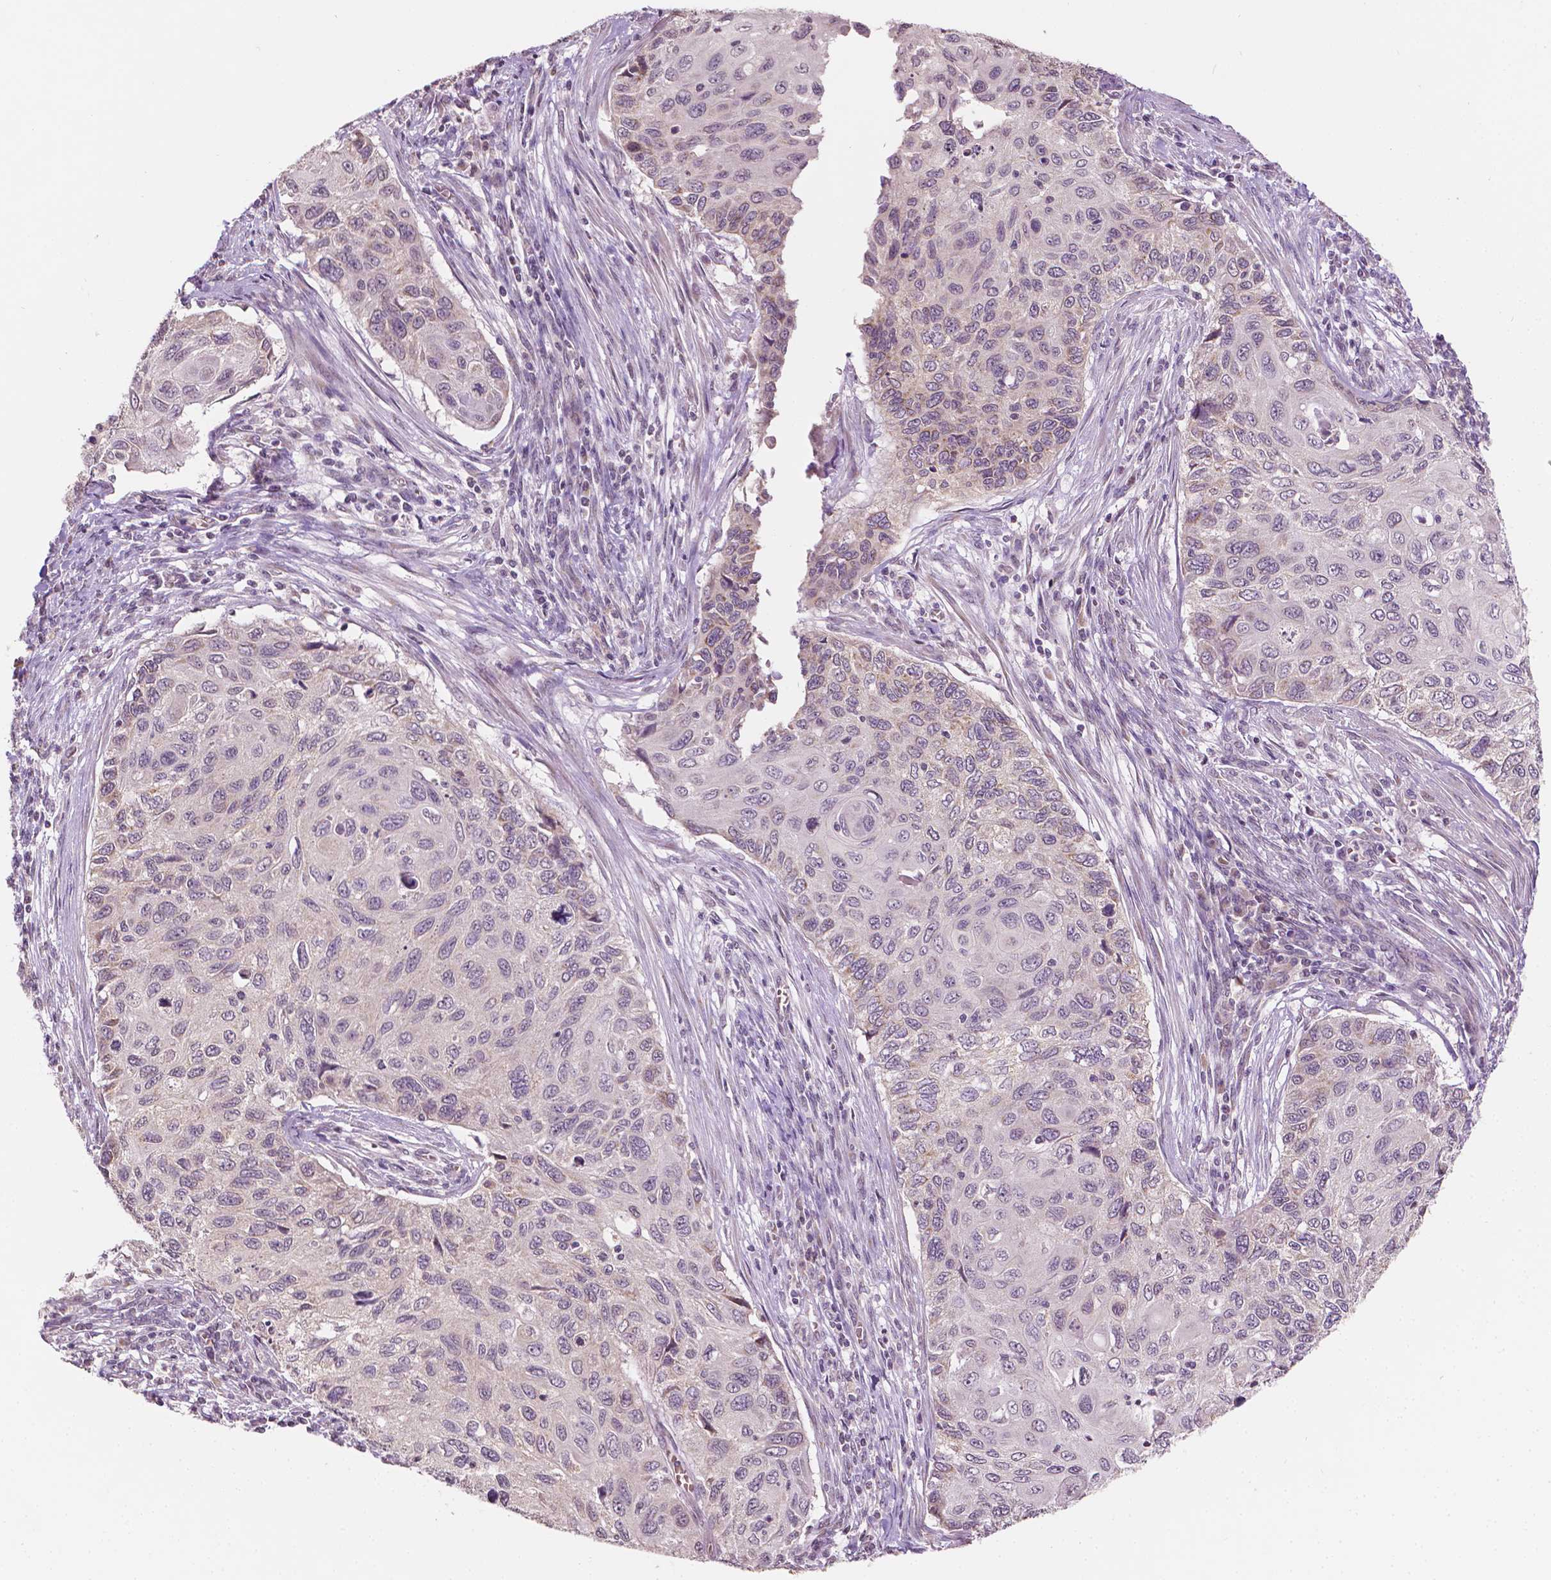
{"staining": {"intensity": "negative", "quantity": "none", "location": "none"}, "tissue": "cervical cancer", "cell_type": "Tumor cells", "image_type": "cancer", "snomed": [{"axis": "morphology", "description": "Squamous cell carcinoma, NOS"}, {"axis": "topography", "description": "Cervix"}], "caption": "Immunohistochemical staining of cervical squamous cell carcinoma demonstrates no significant expression in tumor cells. (Immunohistochemistry (ihc), brightfield microscopy, high magnification).", "gene": "NOS1AP", "patient": {"sex": "female", "age": 70}}